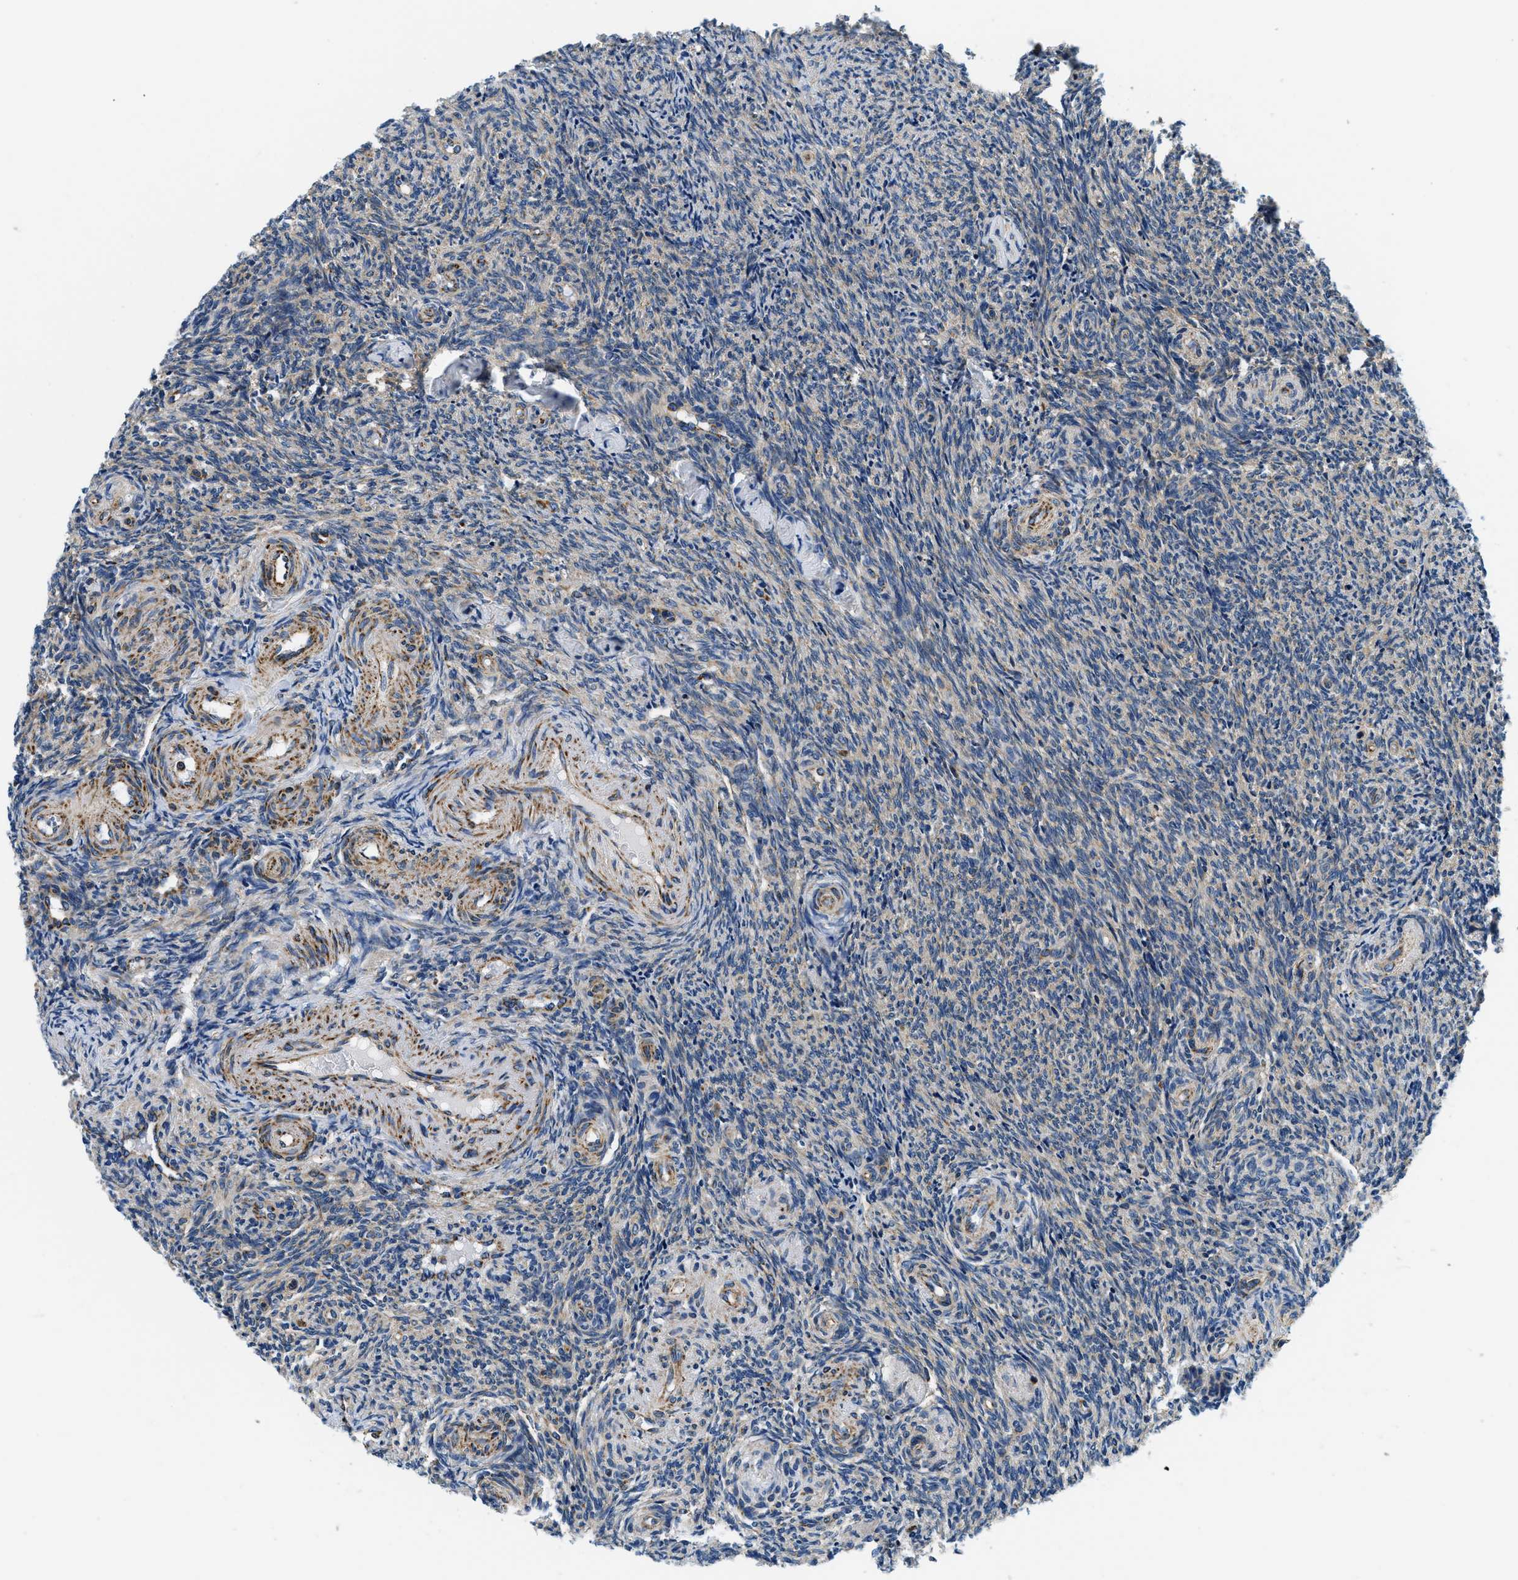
{"staining": {"intensity": "weak", "quantity": "<25%", "location": "cytoplasmic/membranous"}, "tissue": "ovary", "cell_type": "Ovarian stroma cells", "image_type": "normal", "snomed": [{"axis": "morphology", "description": "Normal tissue, NOS"}, {"axis": "topography", "description": "Ovary"}], "caption": "An immunohistochemistry (IHC) photomicrograph of unremarkable ovary is shown. There is no staining in ovarian stroma cells of ovary. The staining was performed using DAB (3,3'-diaminobenzidine) to visualize the protein expression in brown, while the nuclei were stained in blue with hematoxylin (Magnification: 20x).", "gene": "SAMD4B", "patient": {"sex": "female", "age": 41}}